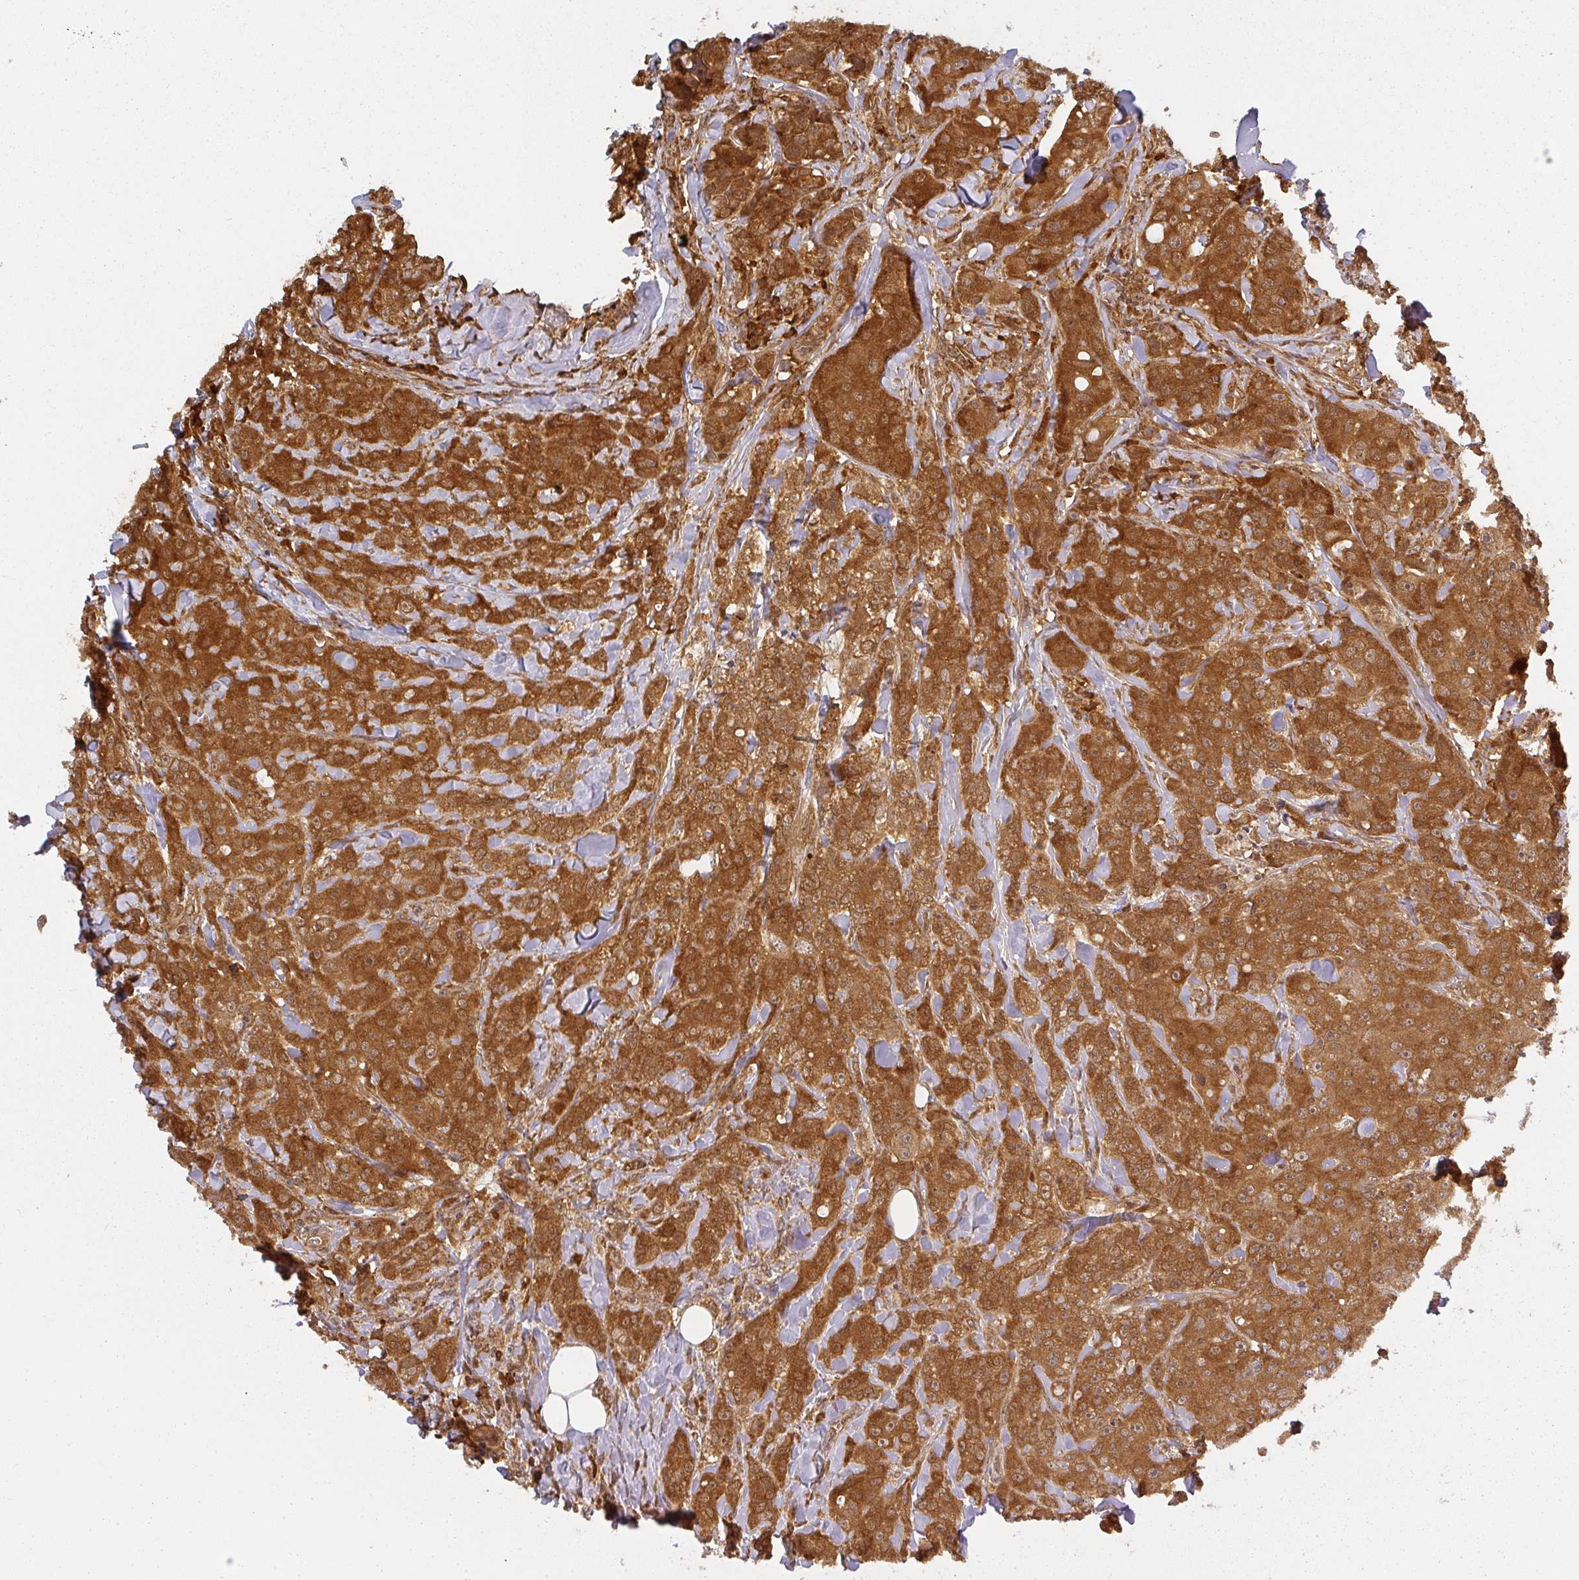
{"staining": {"intensity": "strong", "quantity": ">75%", "location": "cytoplasmic/membranous"}, "tissue": "breast cancer", "cell_type": "Tumor cells", "image_type": "cancer", "snomed": [{"axis": "morphology", "description": "Duct carcinoma"}, {"axis": "topography", "description": "Breast"}], "caption": "Immunohistochemistry (IHC) micrograph of neoplastic tissue: breast cancer (intraductal carcinoma) stained using immunohistochemistry (IHC) displays high levels of strong protein expression localized specifically in the cytoplasmic/membranous of tumor cells, appearing as a cytoplasmic/membranous brown color.", "gene": "PPP6R3", "patient": {"sex": "female", "age": 43}}